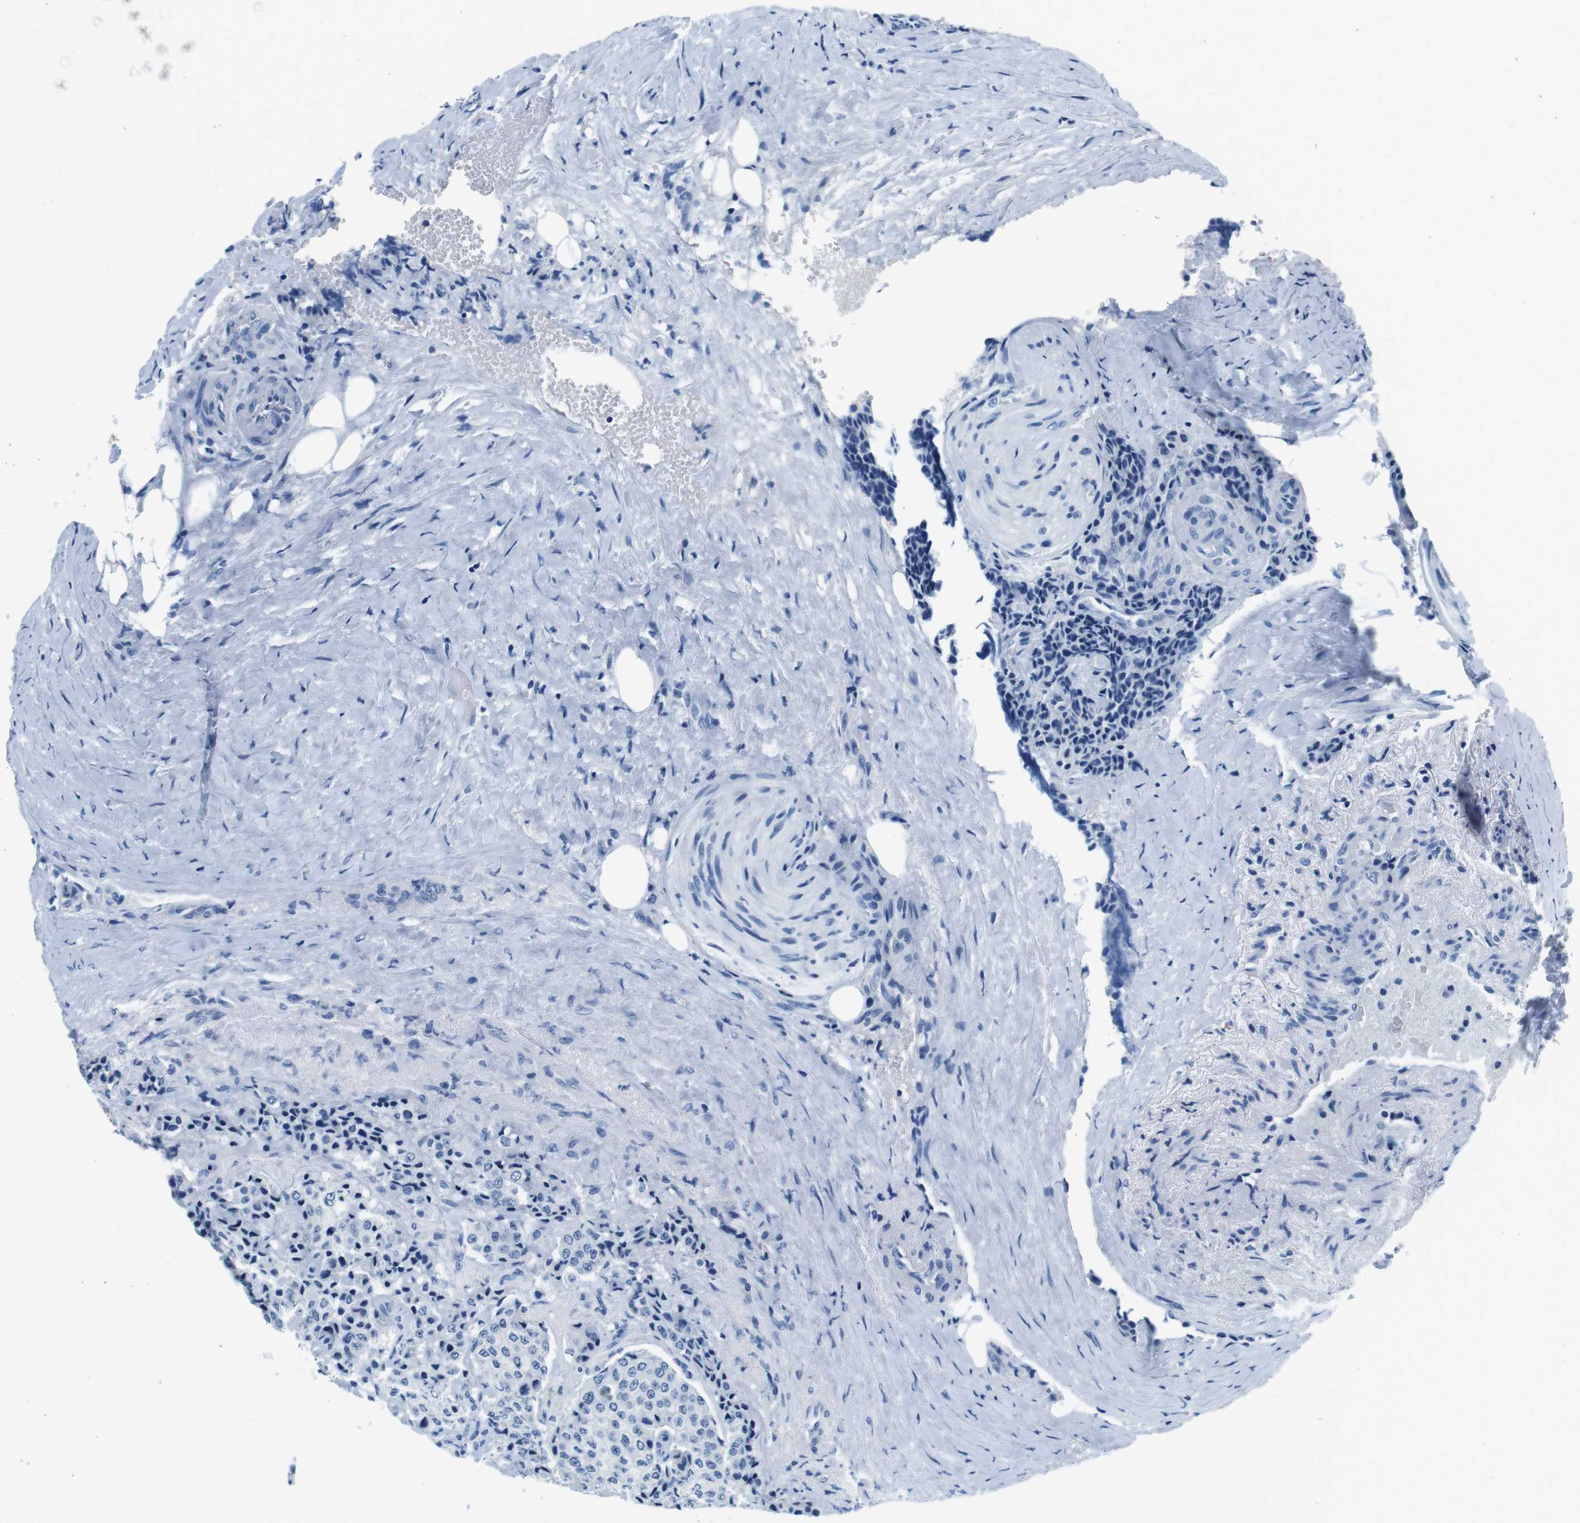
{"staining": {"intensity": "negative", "quantity": "none", "location": "none"}, "tissue": "carcinoid", "cell_type": "Tumor cells", "image_type": "cancer", "snomed": [{"axis": "morphology", "description": "Carcinoid, malignant, NOS"}, {"axis": "topography", "description": "Colon"}], "caption": "Immunohistochemical staining of human carcinoid reveals no significant staining in tumor cells.", "gene": "IGHD", "patient": {"sex": "female", "age": 61}}